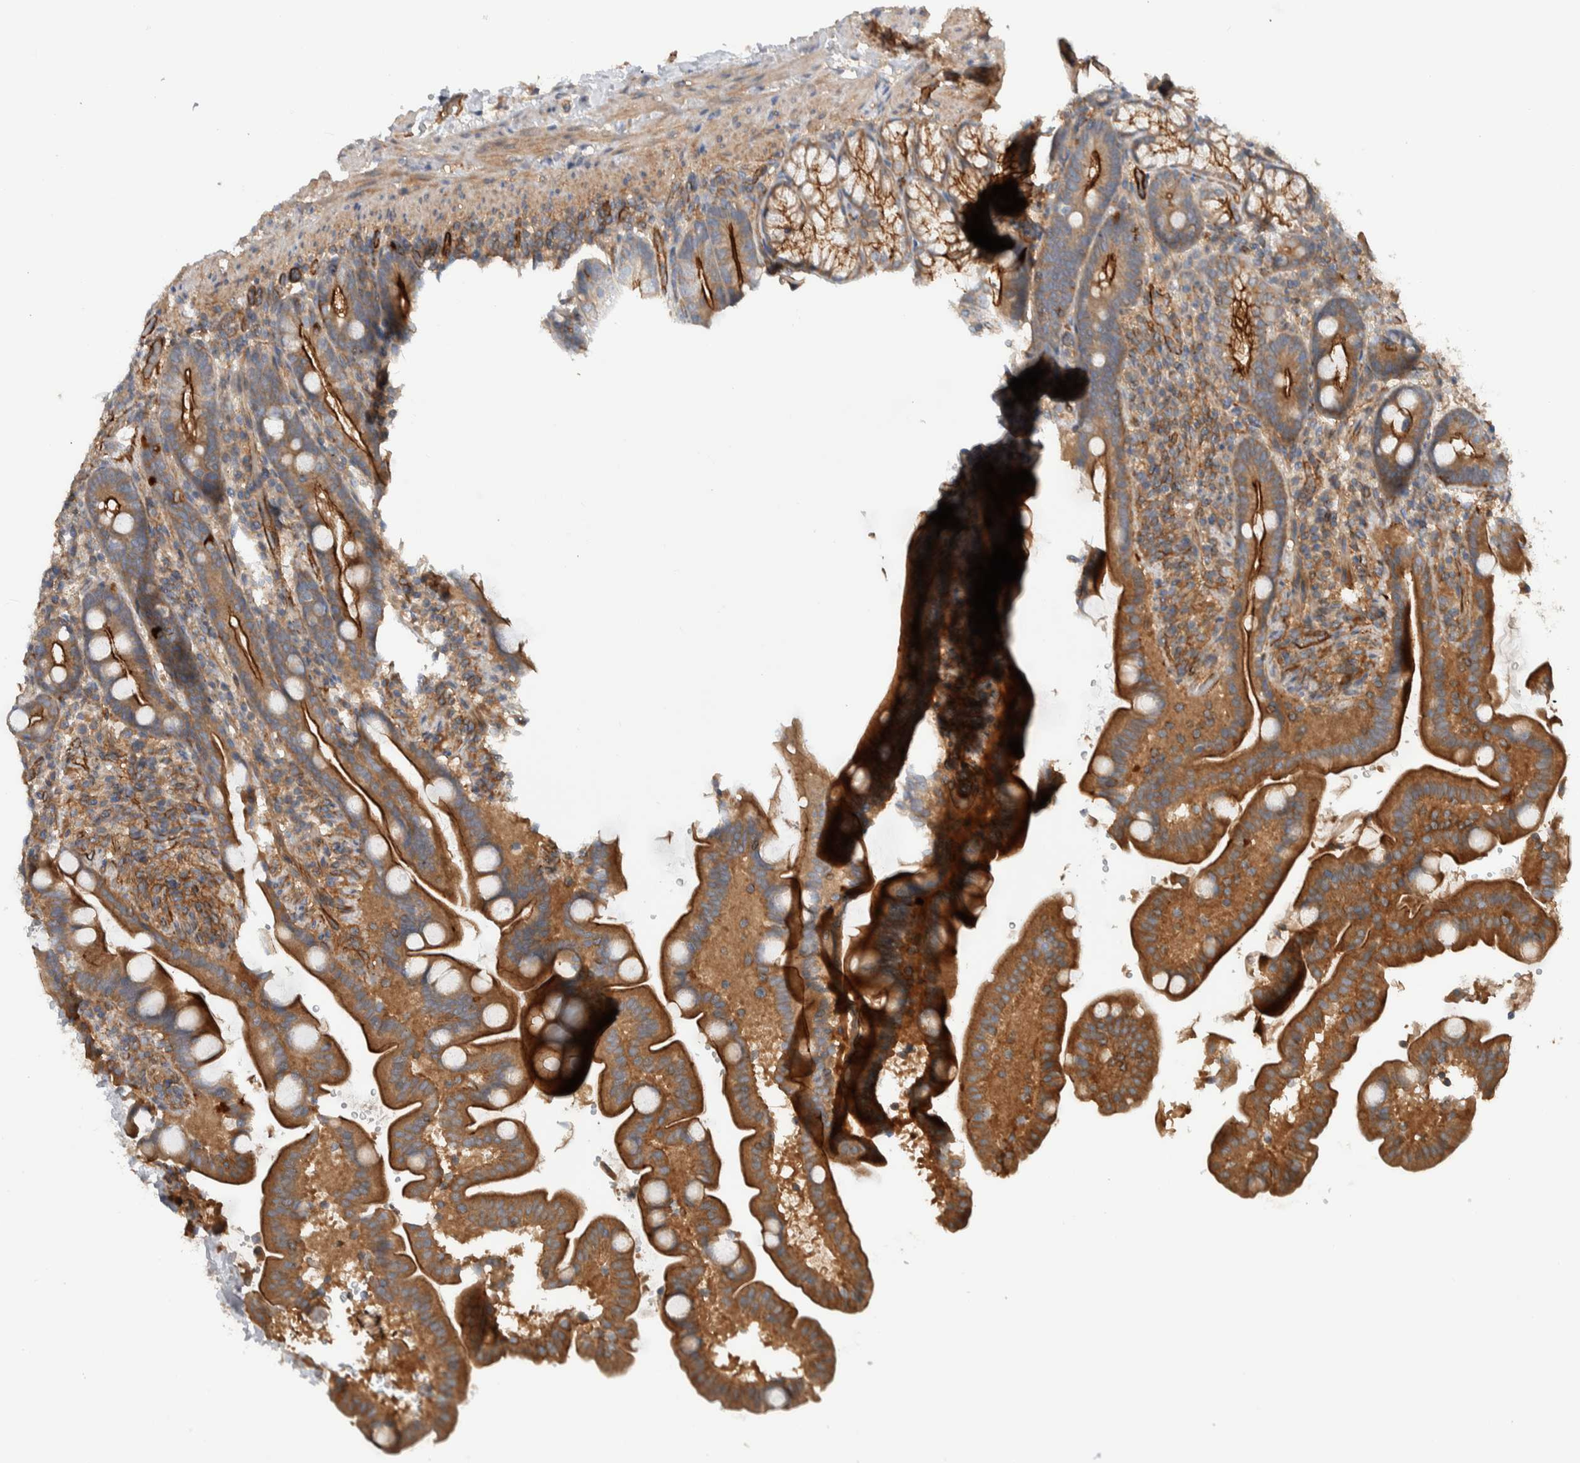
{"staining": {"intensity": "moderate", "quantity": ">75%", "location": "cytoplasmic/membranous"}, "tissue": "duodenum", "cell_type": "Glandular cells", "image_type": "normal", "snomed": [{"axis": "morphology", "description": "Normal tissue, NOS"}, {"axis": "topography", "description": "Duodenum"}], "caption": "A brown stain labels moderate cytoplasmic/membranous staining of a protein in glandular cells of normal human duodenum. (DAB (3,3'-diaminobenzidine) = brown stain, brightfield microscopy at high magnification).", "gene": "MPRIP", "patient": {"sex": "male", "age": 54}}